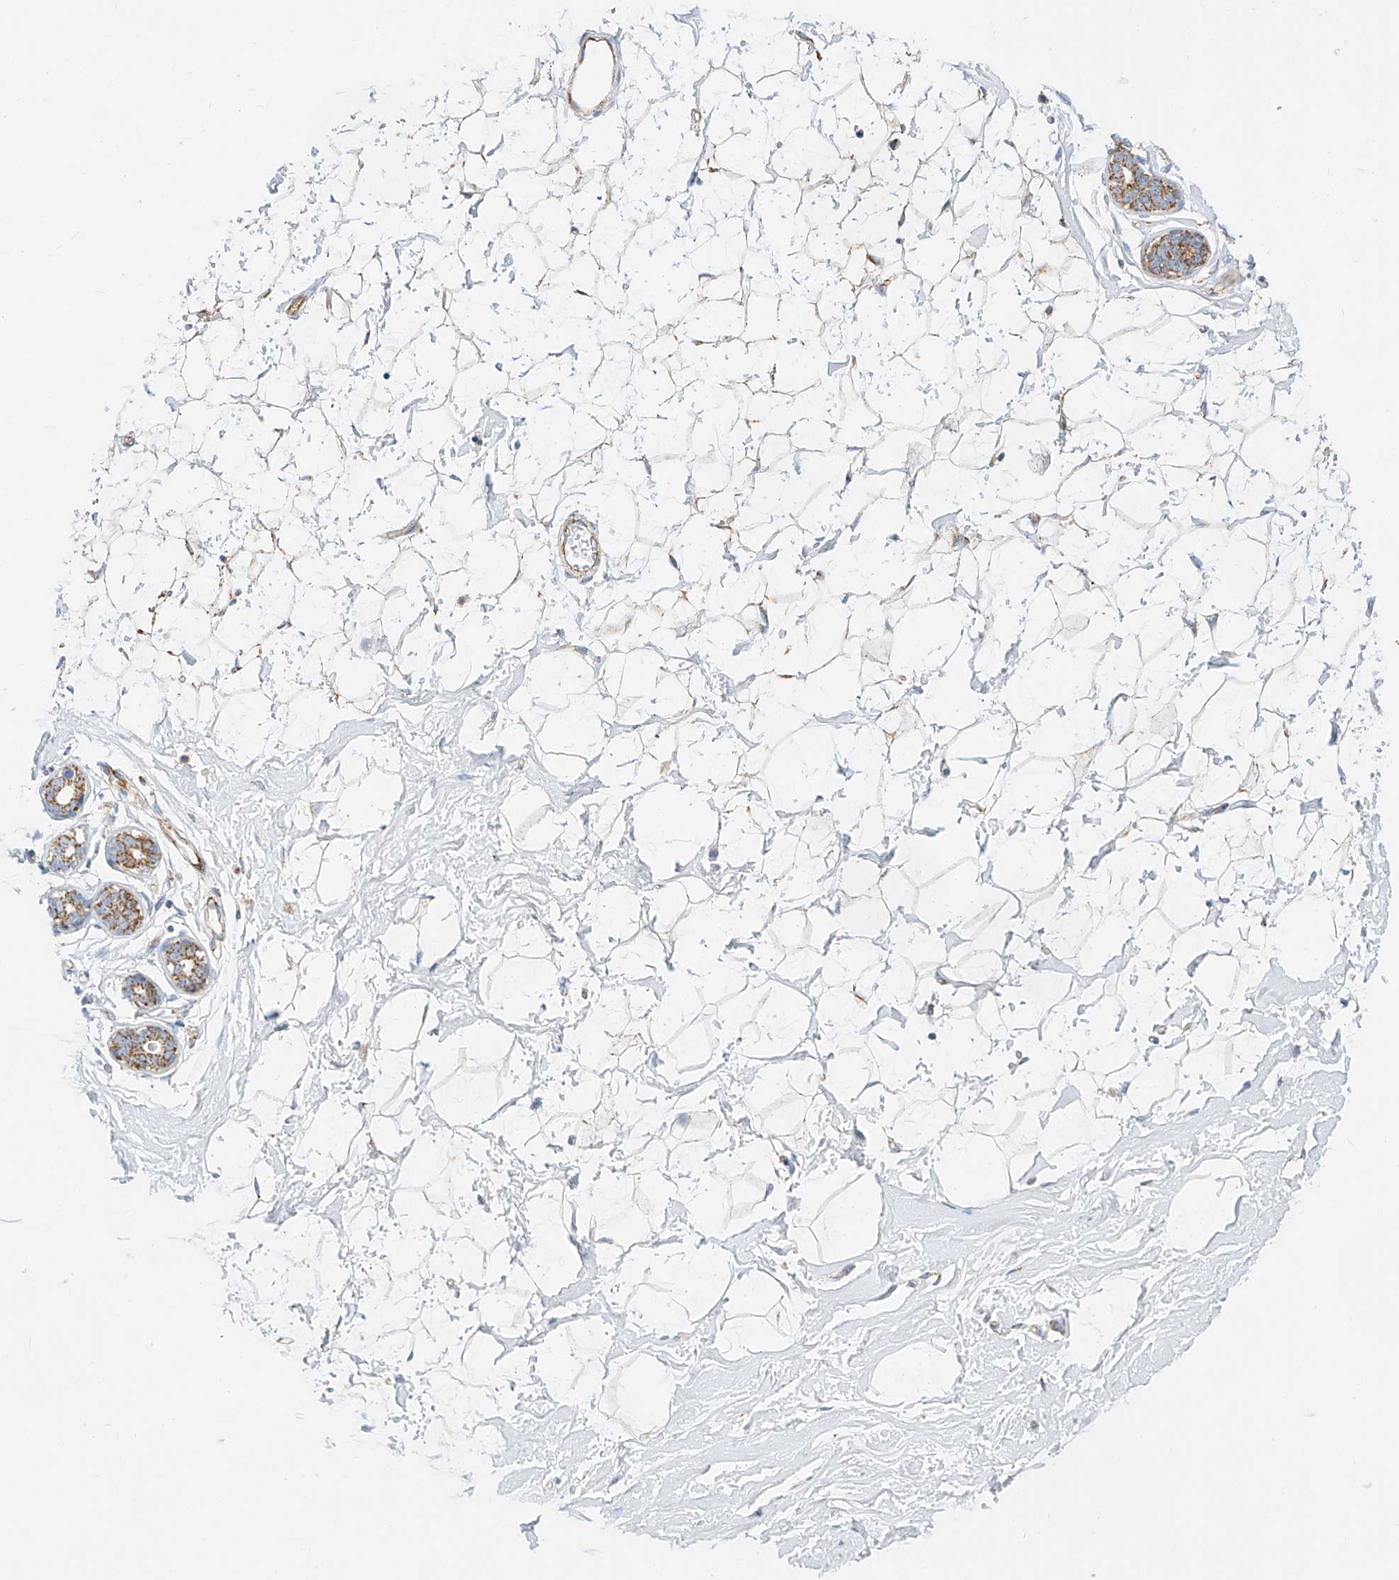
{"staining": {"intensity": "moderate", "quantity": "25%-75%", "location": "cytoplasmic/membranous"}, "tissue": "breast", "cell_type": "Adipocytes", "image_type": "normal", "snomed": [{"axis": "morphology", "description": "Normal tissue, NOS"}, {"axis": "morphology", "description": "Adenoma, NOS"}, {"axis": "topography", "description": "Breast"}], "caption": "The histopathology image shows immunohistochemical staining of unremarkable breast. There is moderate cytoplasmic/membranous expression is seen in approximately 25%-75% of adipocytes.", "gene": "CST9", "patient": {"sex": "female", "age": 23}}